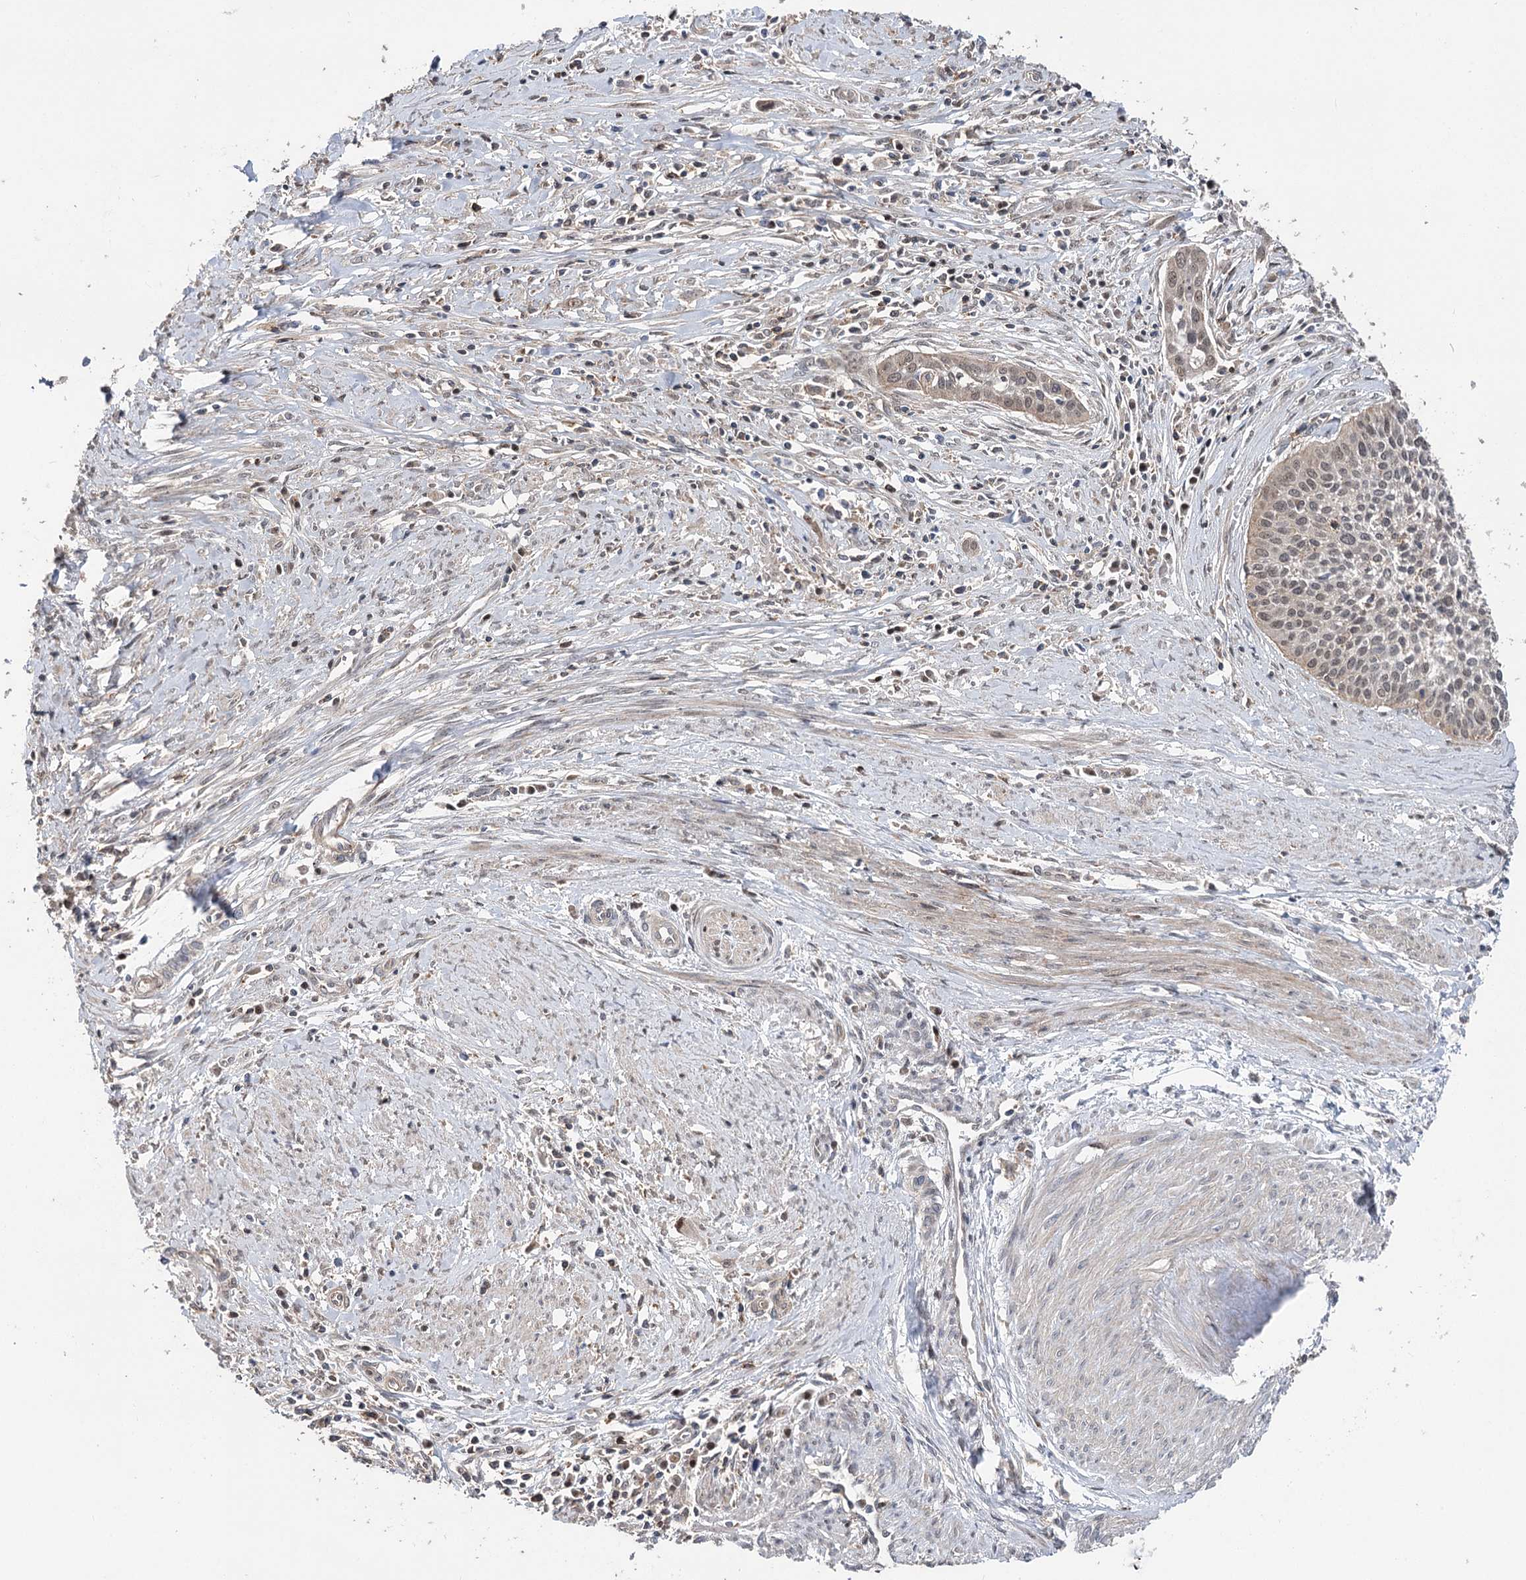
{"staining": {"intensity": "weak", "quantity": ">75%", "location": "nuclear"}, "tissue": "cervical cancer", "cell_type": "Tumor cells", "image_type": "cancer", "snomed": [{"axis": "morphology", "description": "Squamous cell carcinoma, NOS"}, {"axis": "topography", "description": "Cervix"}], "caption": "This is an image of immunohistochemistry (IHC) staining of cervical cancer (squamous cell carcinoma), which shows weak positivity in the nuclear of tumor cells.", "gene": "STX6", "patient": {"sex": "female", "age": 34}}